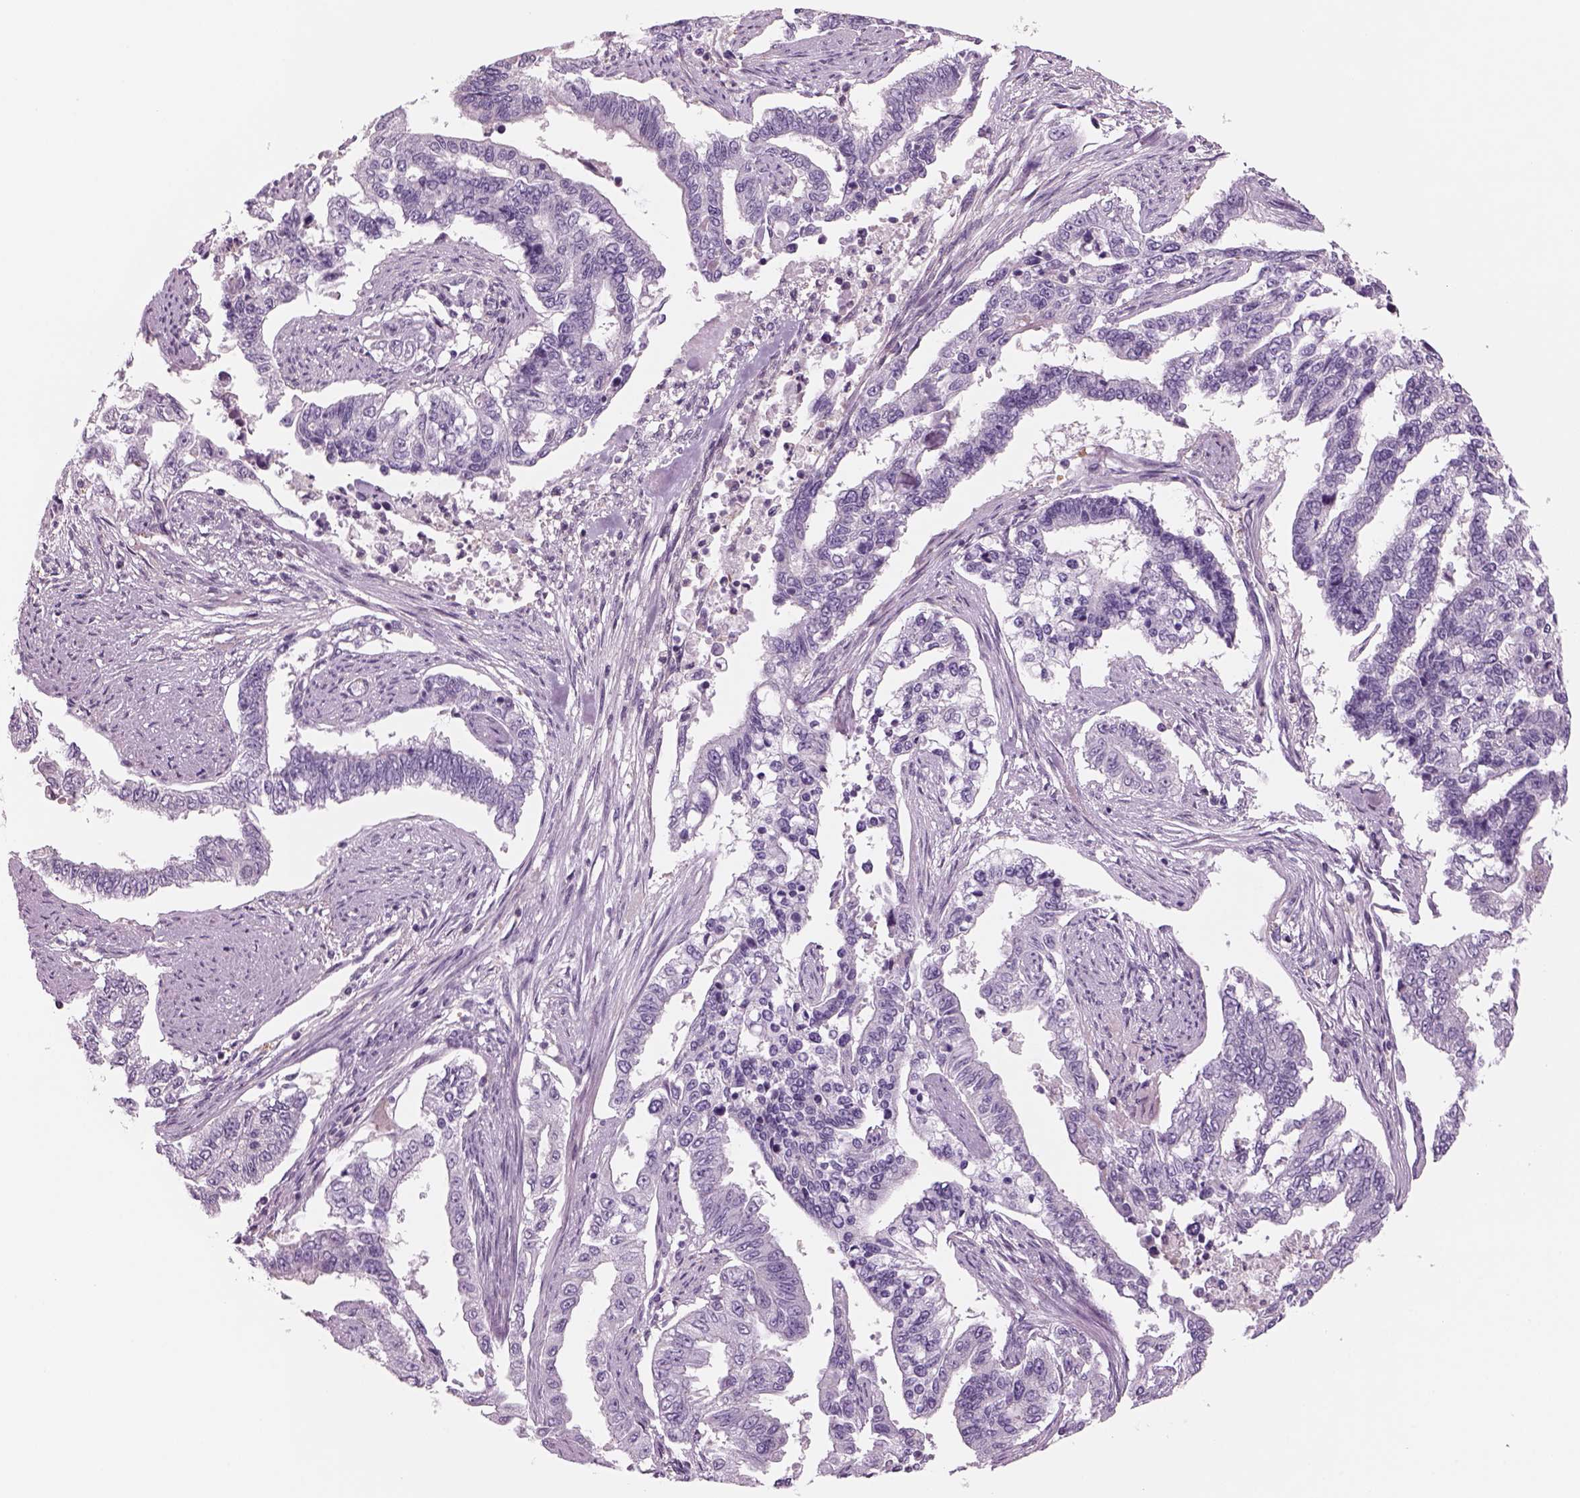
{"staining": {"intensity": "negative", "quantity": "none", "location": "none"}, "tissue": "endometrial cancer", "cell_type": "Tumor cells", "image_type": "cancer", "snomed": [{"axis": "morphology", "description": "Adenocarcinoma, NOS"}, {"axis": "topography", "description": "Uterus"}], "caption": "High magnification brightfield microscopy of adenocarcinoma (endometrial) stained with DAB (3,3'-diaminobenzidine) (brown) and counterstained with hematoxylin (blue): tumor cells show no significant expression.", "gene": "SLC1A7", "patient": {"sex": "female", "age": 59}}